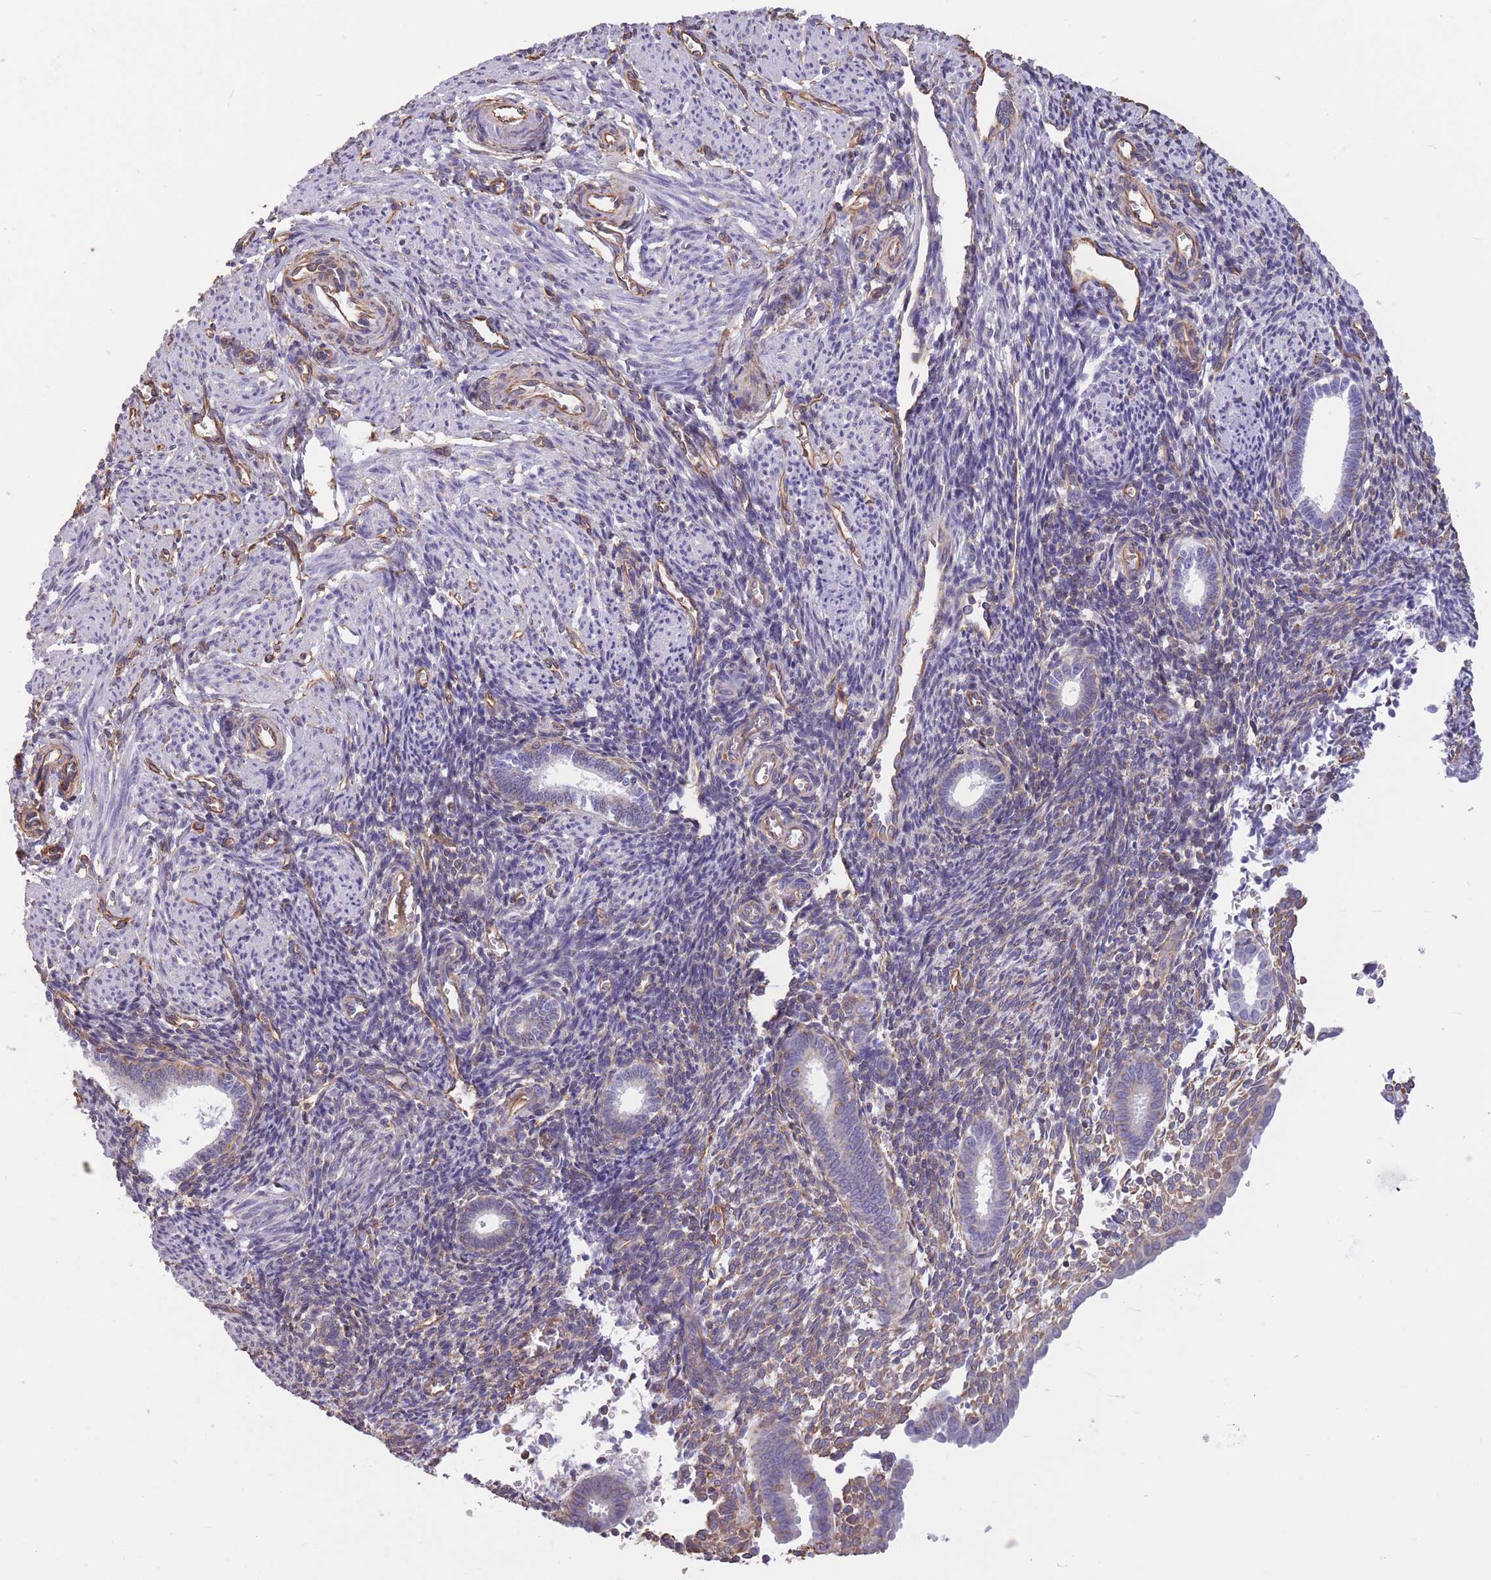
{"staining": {"intensity": "negative", "quantity": "none", "location": "none"}, "tissue": "endometrium", "cell_type": "Cells in endometrial stroma", "image_type": "normal", "snomed": [{"axis": "morphology", "description": "Normal tissue, NOS"}, {"axis": "topography", "description": "Endometrium"}], "caption": "A high-resolution photomicrograph shows immunohistochemistry staining of benign endometrium, which reveals no significant staining in cells in endometrial stroma. (Brightfield microscopy of DAB (3,3'-diaminobenzidine) immunohistochemistry at high magnification).", "gene": "ADD1", "patient": {"sex": "female", "age": 32}}